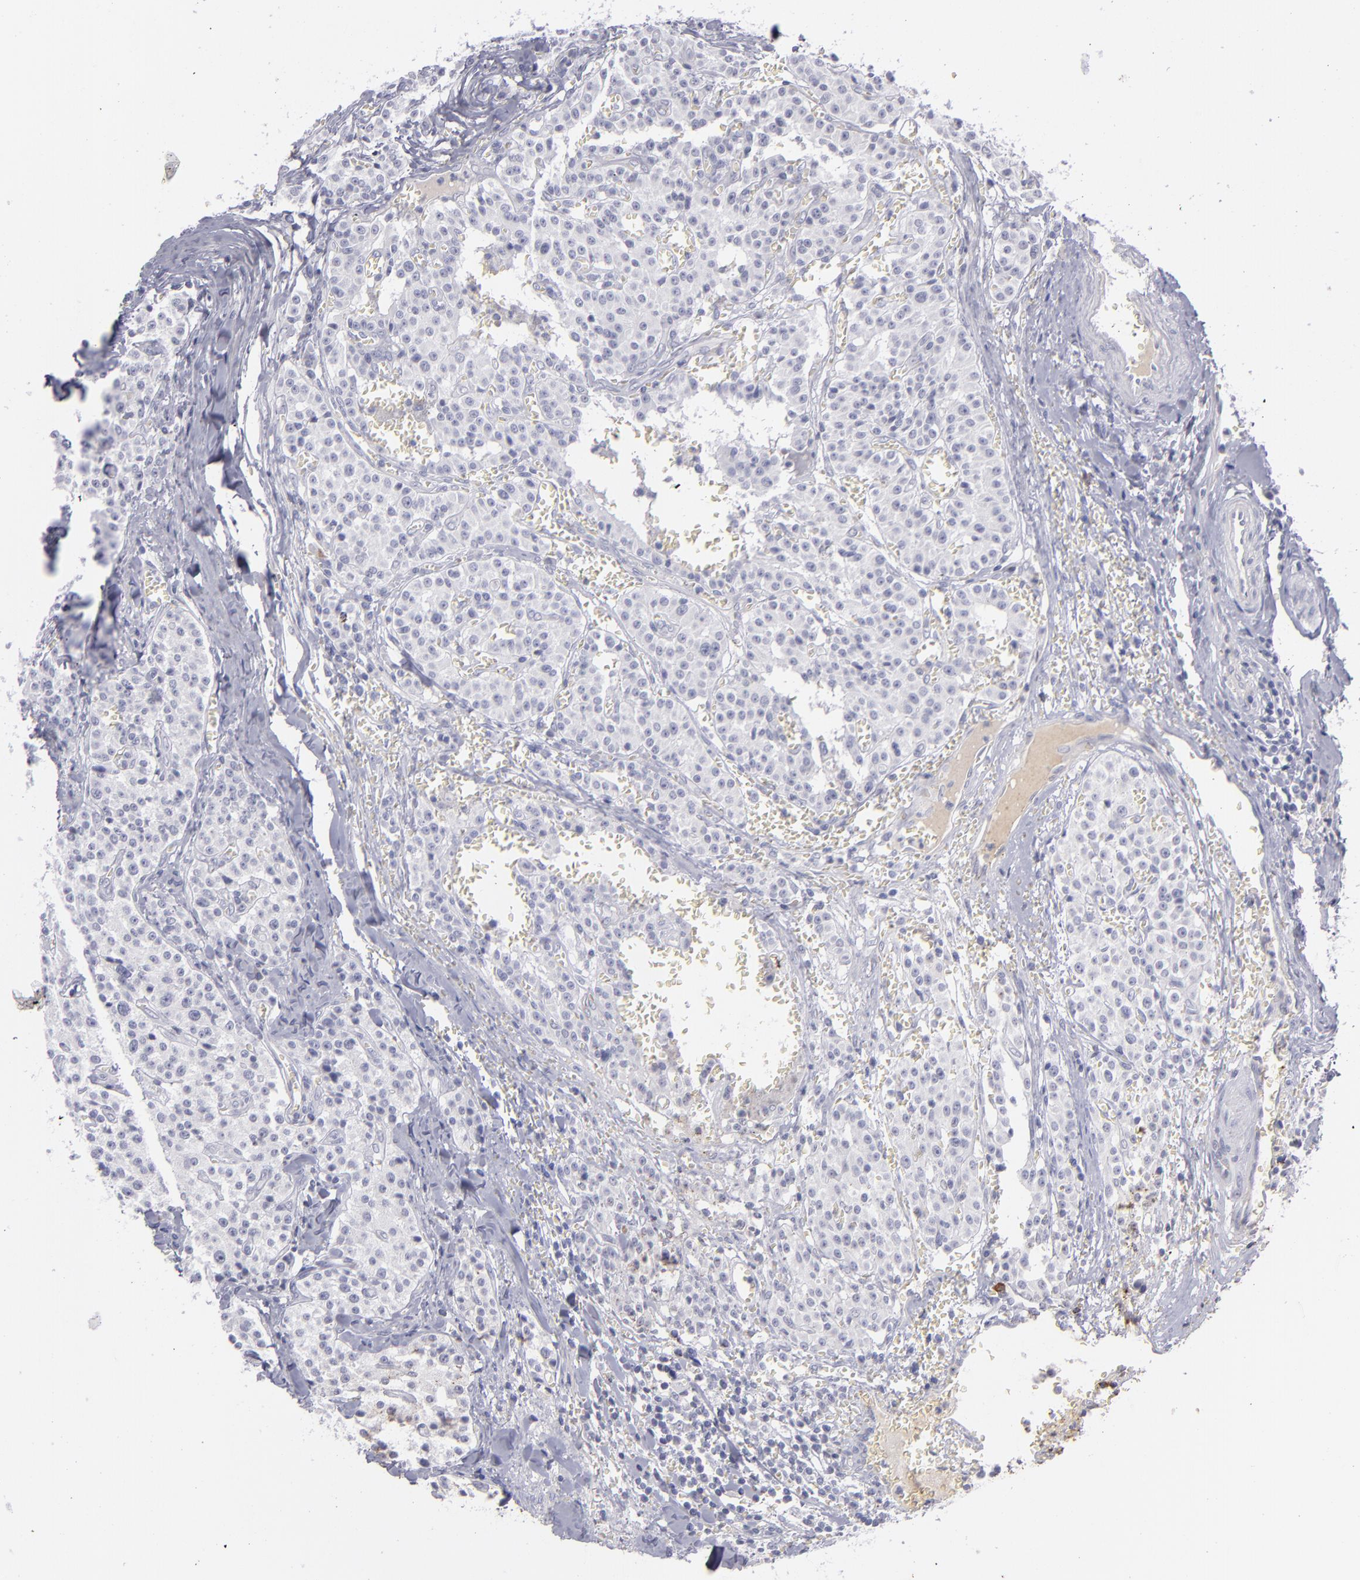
{"staining": {"intensity": "negative", "quantity": "none", "location": "none"}, "tissue": "carcinoid", "cell_type": "Tumor cells", "image_type": "cancer", "snomed": [{"axis": "morphology", "description": "Carcinoid, malignant, NOS"}, {"axis": "topography", "description": "Stomach"}], "caption": "High magnification brightfield microscopy of carcinoid stained with DAB (brown) and counterstained with hematoxylin (blue): tumor cells show no significant staining.", "gene": "ITGB4", "patient": {"sex": "female", "age": 76}}